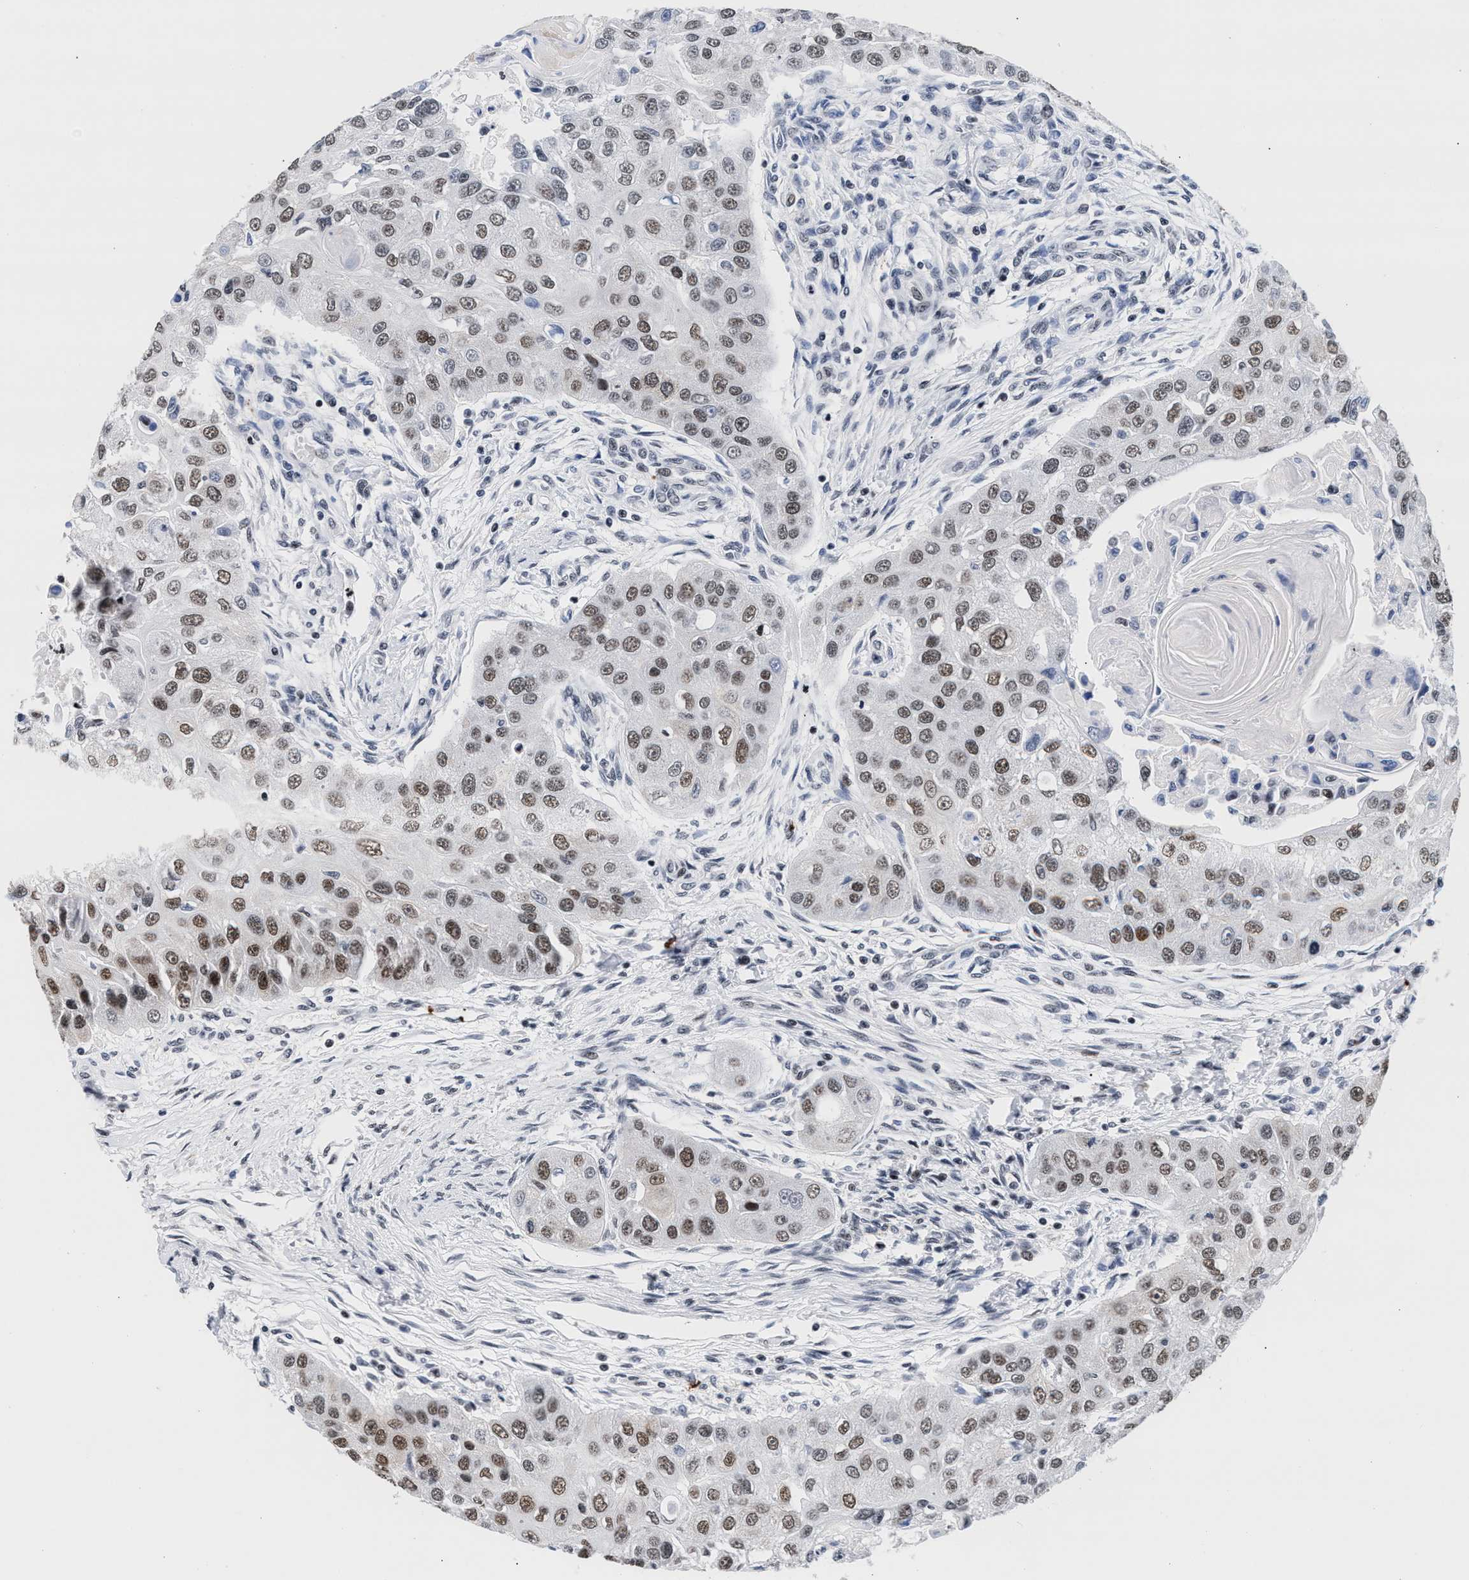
{"staining": {"intensity": "strong", "quantity": ">75%", "location": "nuclear"}, "tissue": "head and neck cancer", "cell_type": "Tumor cells", "image_type": "cancer", "snomed": [{"axis": "morphology", "description": "Normal tissue, NOS"}, {"axis": "morphology", "description": "Squamous cell carcinoma, NOS"}, {"axis": "topography", "description": "Skeletal muscle"}, {"axis": "topography", "description": "Head-Neck"}], "caption": "Immunohistochemistry histopathology image of neoplastic tissue: head and neck squamous cell carcinoma stained using immunohistochemistry reveals high levels of strong protein expression localized specifically in the nuclear of tumor cells, appearing as a nuclear brown color.", "gene": "RAD21", "patient": {"sex": "male", "age": 51}}